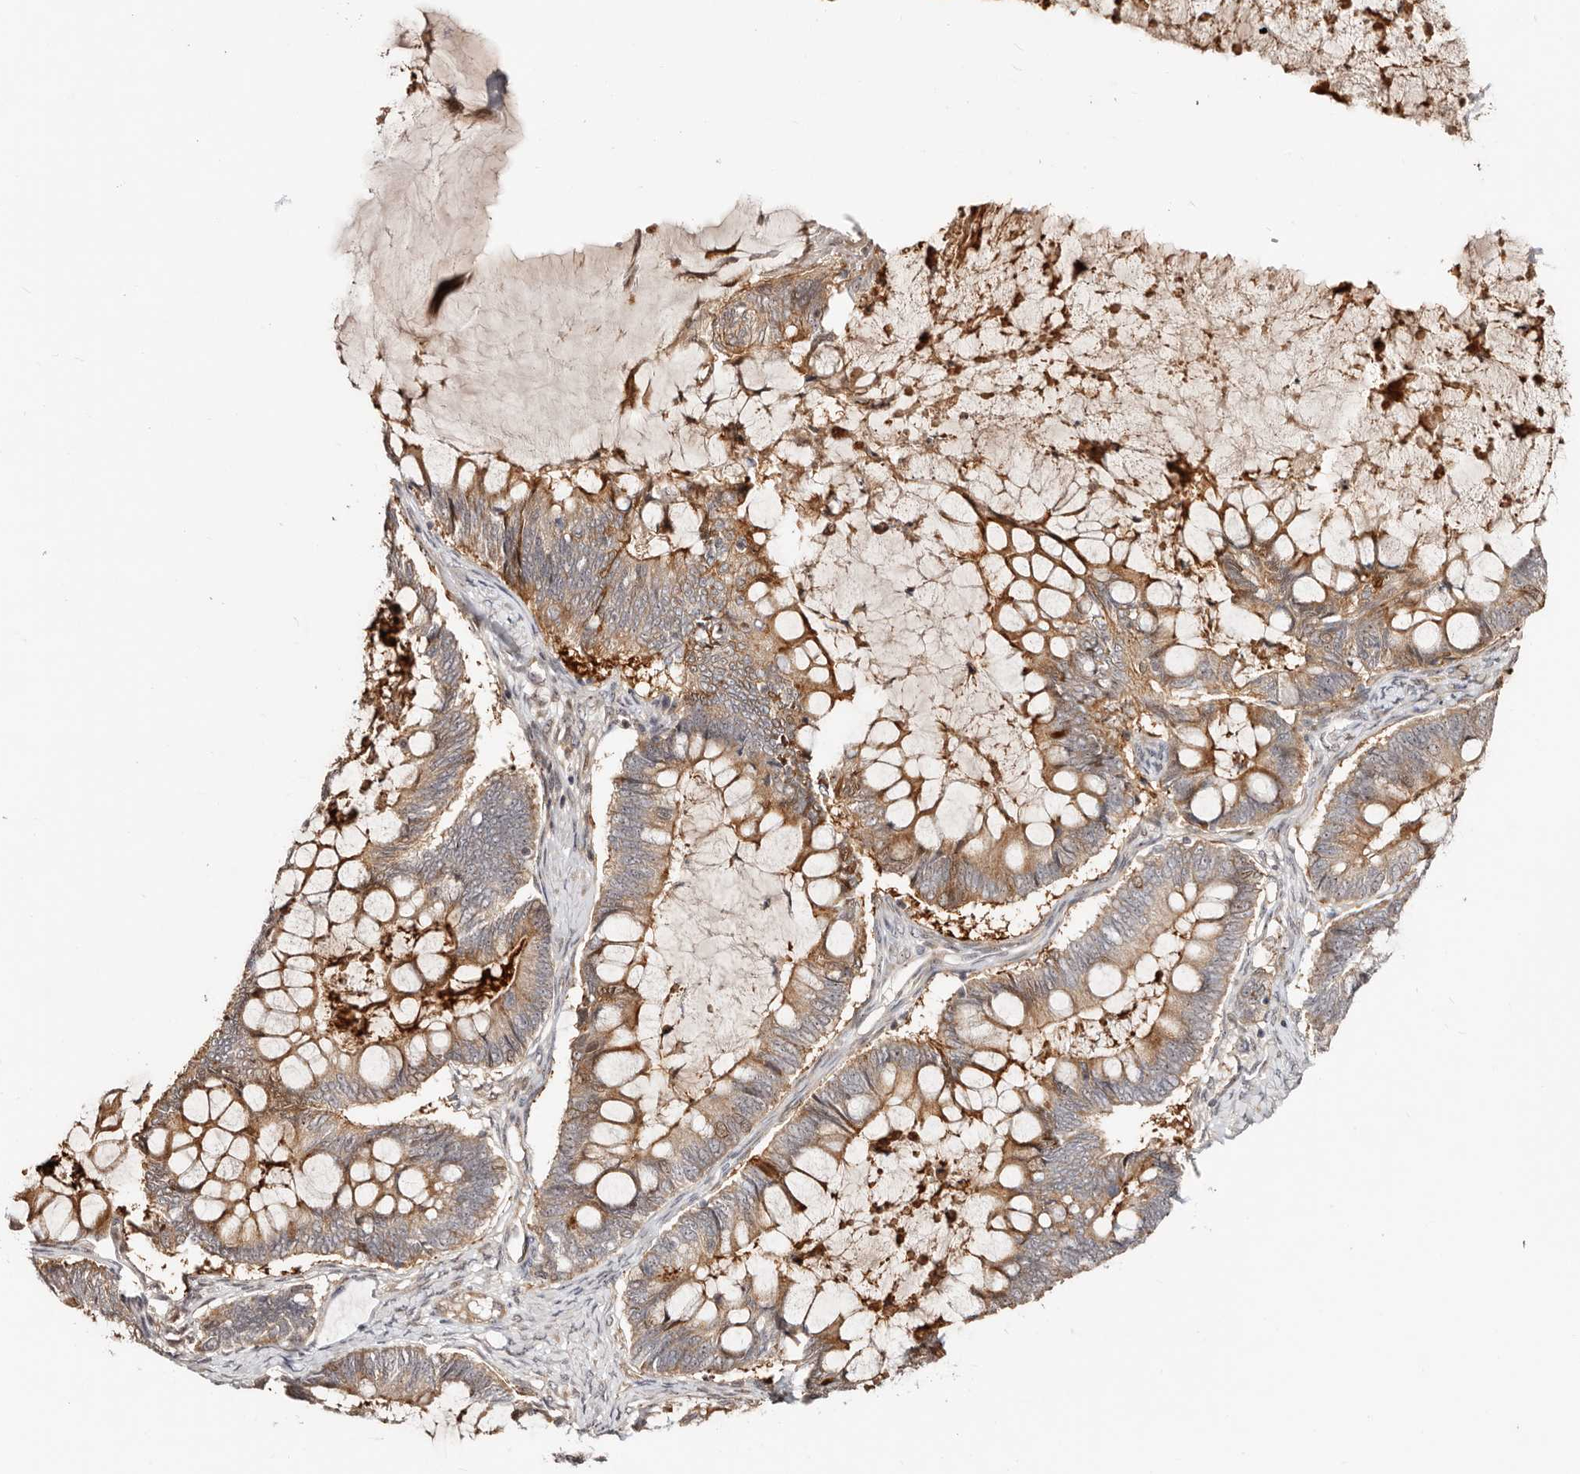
{"staining": {"intensity": "moderate", "quantity": ">75%", "location": "cytoplasmic/membranous"}, "tissue": "ovarian cancer", "cell_type": "Tumor cells", "image_type": "cancer", "snomed": [{"axis": "morphology", "description": "Cystadenocarcinoma, mucinous, NOS"}, {"axis": "topography", "description": "Ovary"}], "caption": "There is medium levels of moderate cytoplasmic/membranous staining in tumor cells of ovarian cancer, as demonstrated by immunohistochemical staining (brown color).", "gene": "ODF2L", "patient": {"sex": "female", "age": 61}}